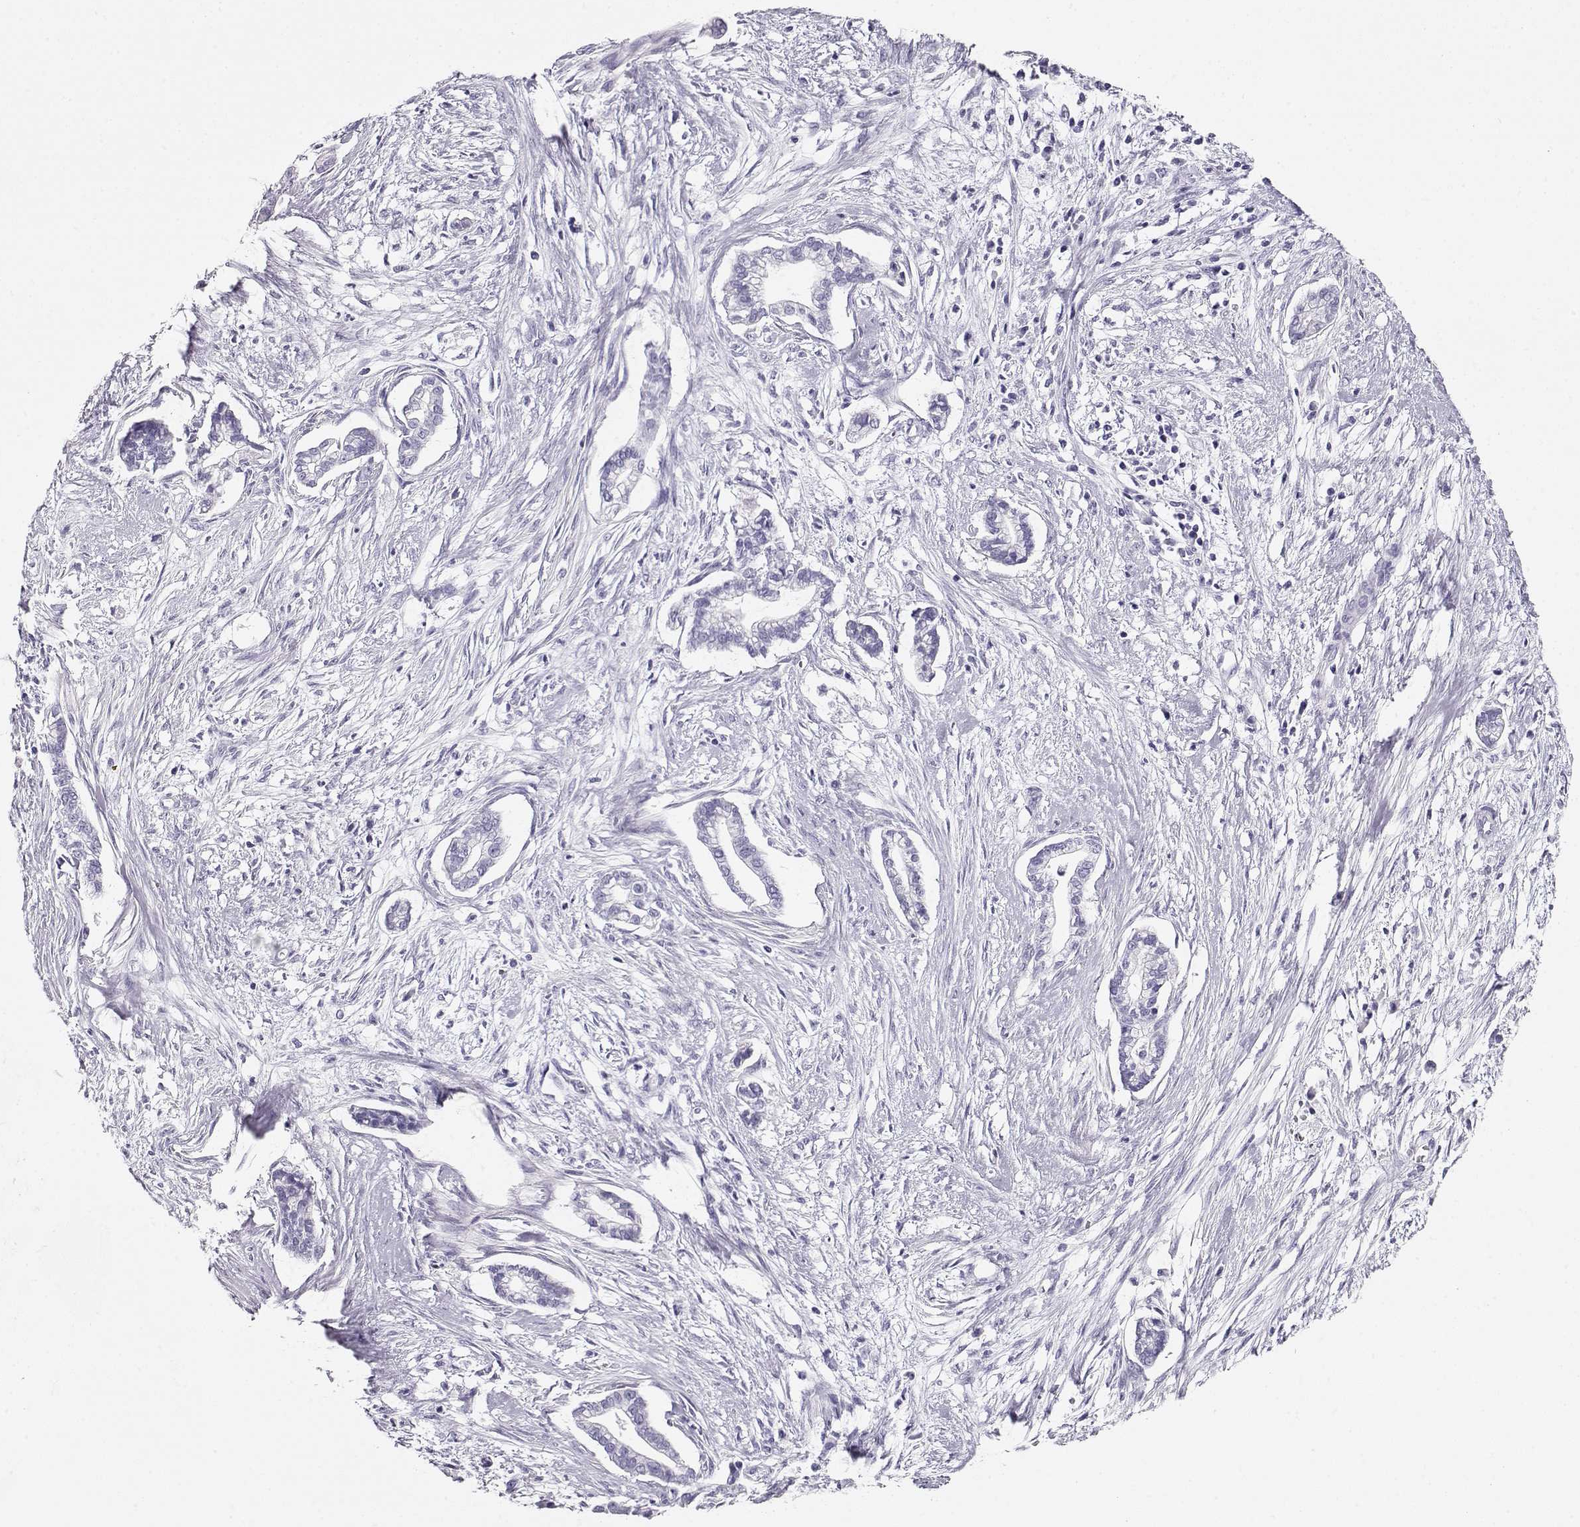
{"staining": {"intensity": "negative", "quantity": "none", "location": "none"}, "tissue": "cervical cancer", "cell_type": "Tumor cells", "image_type": "cancer", "snomed": [{"axis": "morphology", "description": "Adenocarcinoma, NOS"}, {"axis": "topography", "description": "Cervix"}], "caption": "This photomicrograph is of adenocarcinoma (cervical) stained with immunohistochemistry (IHC) to label a protein in brown with the nuclei are counter-stained blue. There is no staining in tumor cells.", "gene": "ACTN2", "patient": {"sex": "female", "age": 62}}